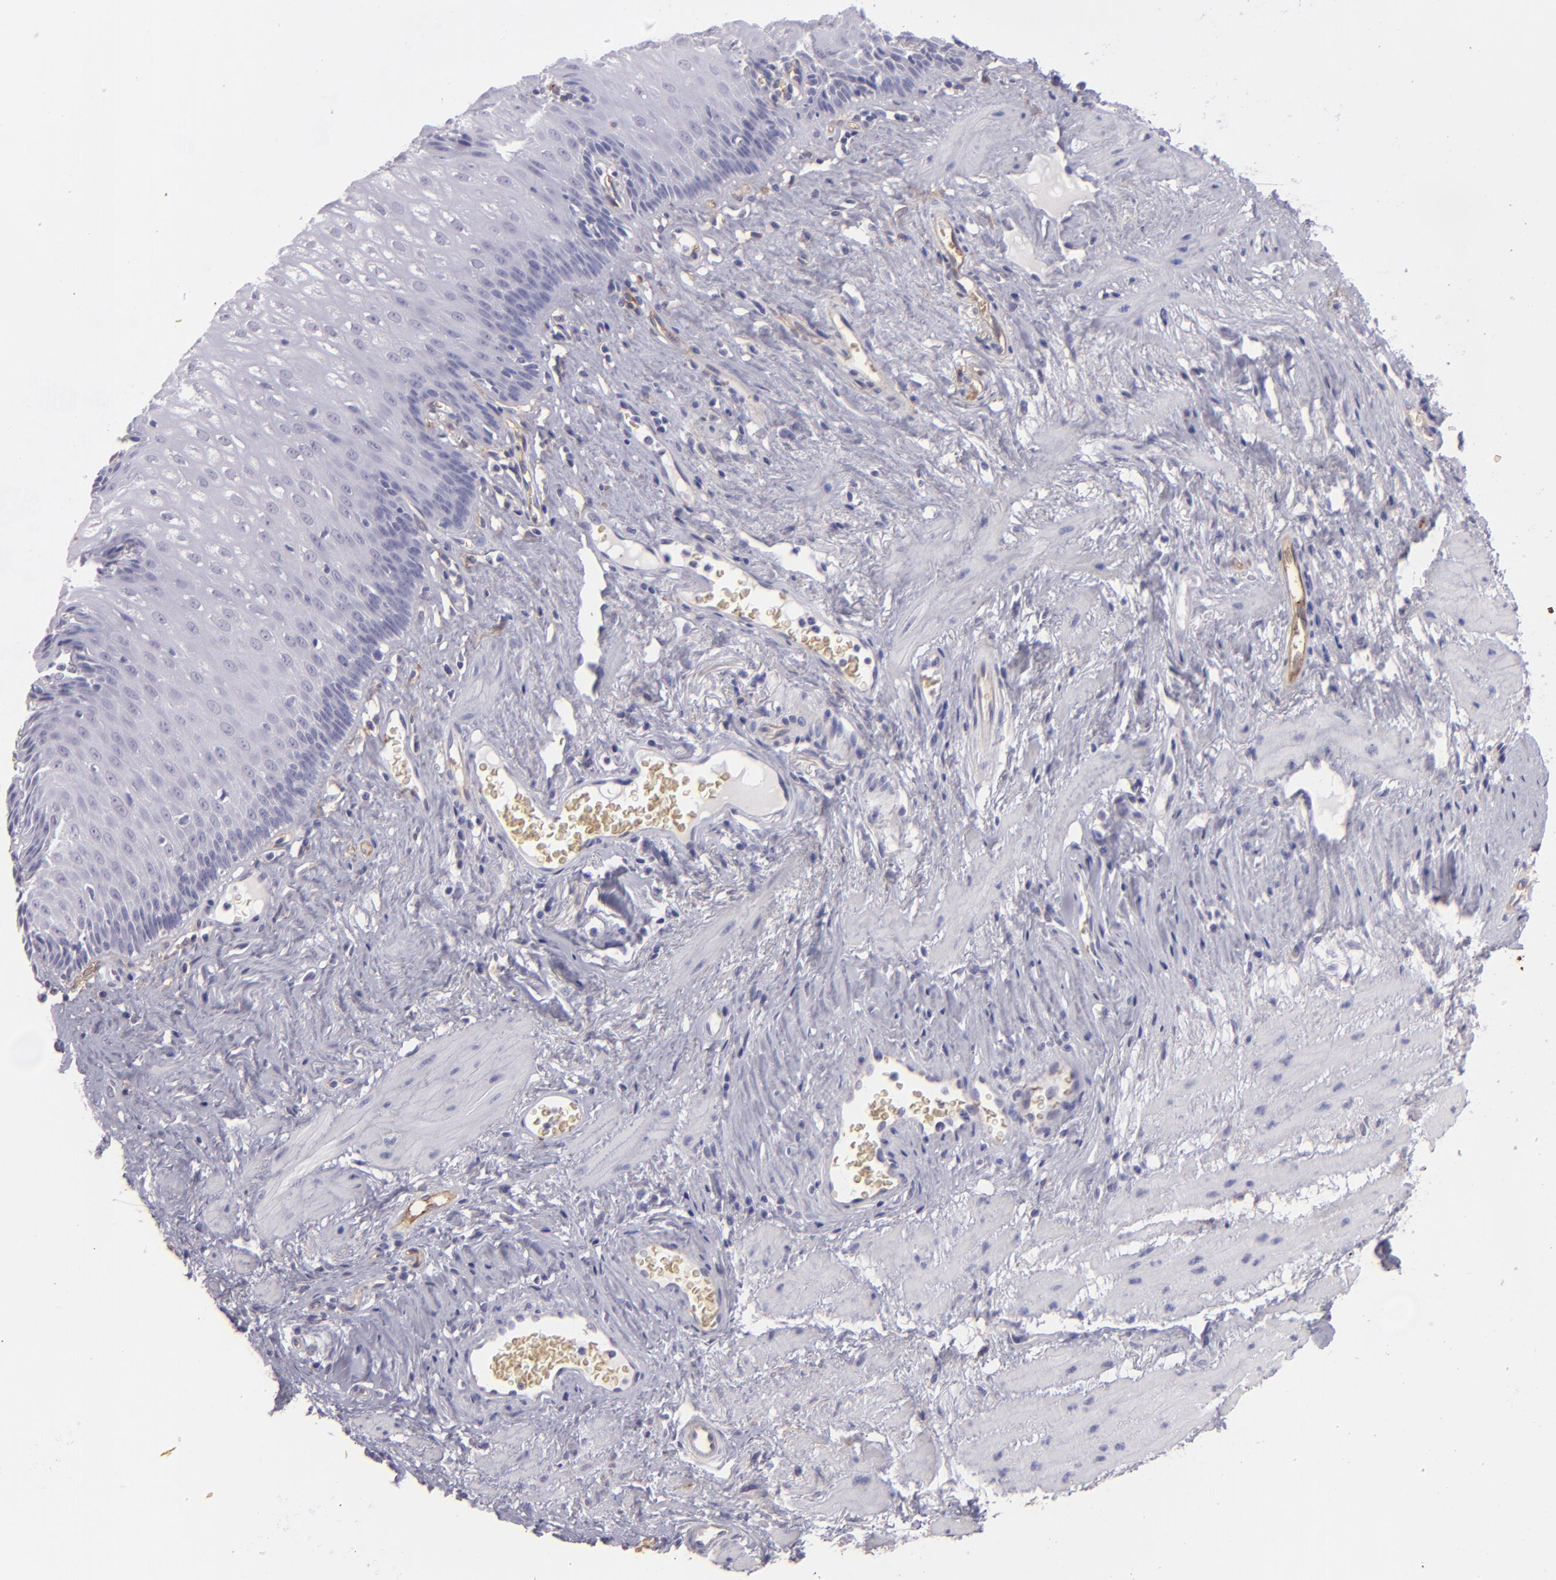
{"staining": {"intensity": "negative", "quantity": "none", "location": "none"}, "tissue": "esophagus", "cell_type": "Squamous epithelial cells", "image_type": "normal", "snomed": [{"axis": "morphology", "description": "Normal tissue, NOS"}, {"axis": "topography", "description": "Esophagus"}], "caption": "Squamous epithelial cells show no significant protein expression in normal esophagus.", "gene": "ACE", "patient": {"sex": "female", "age": 70}}